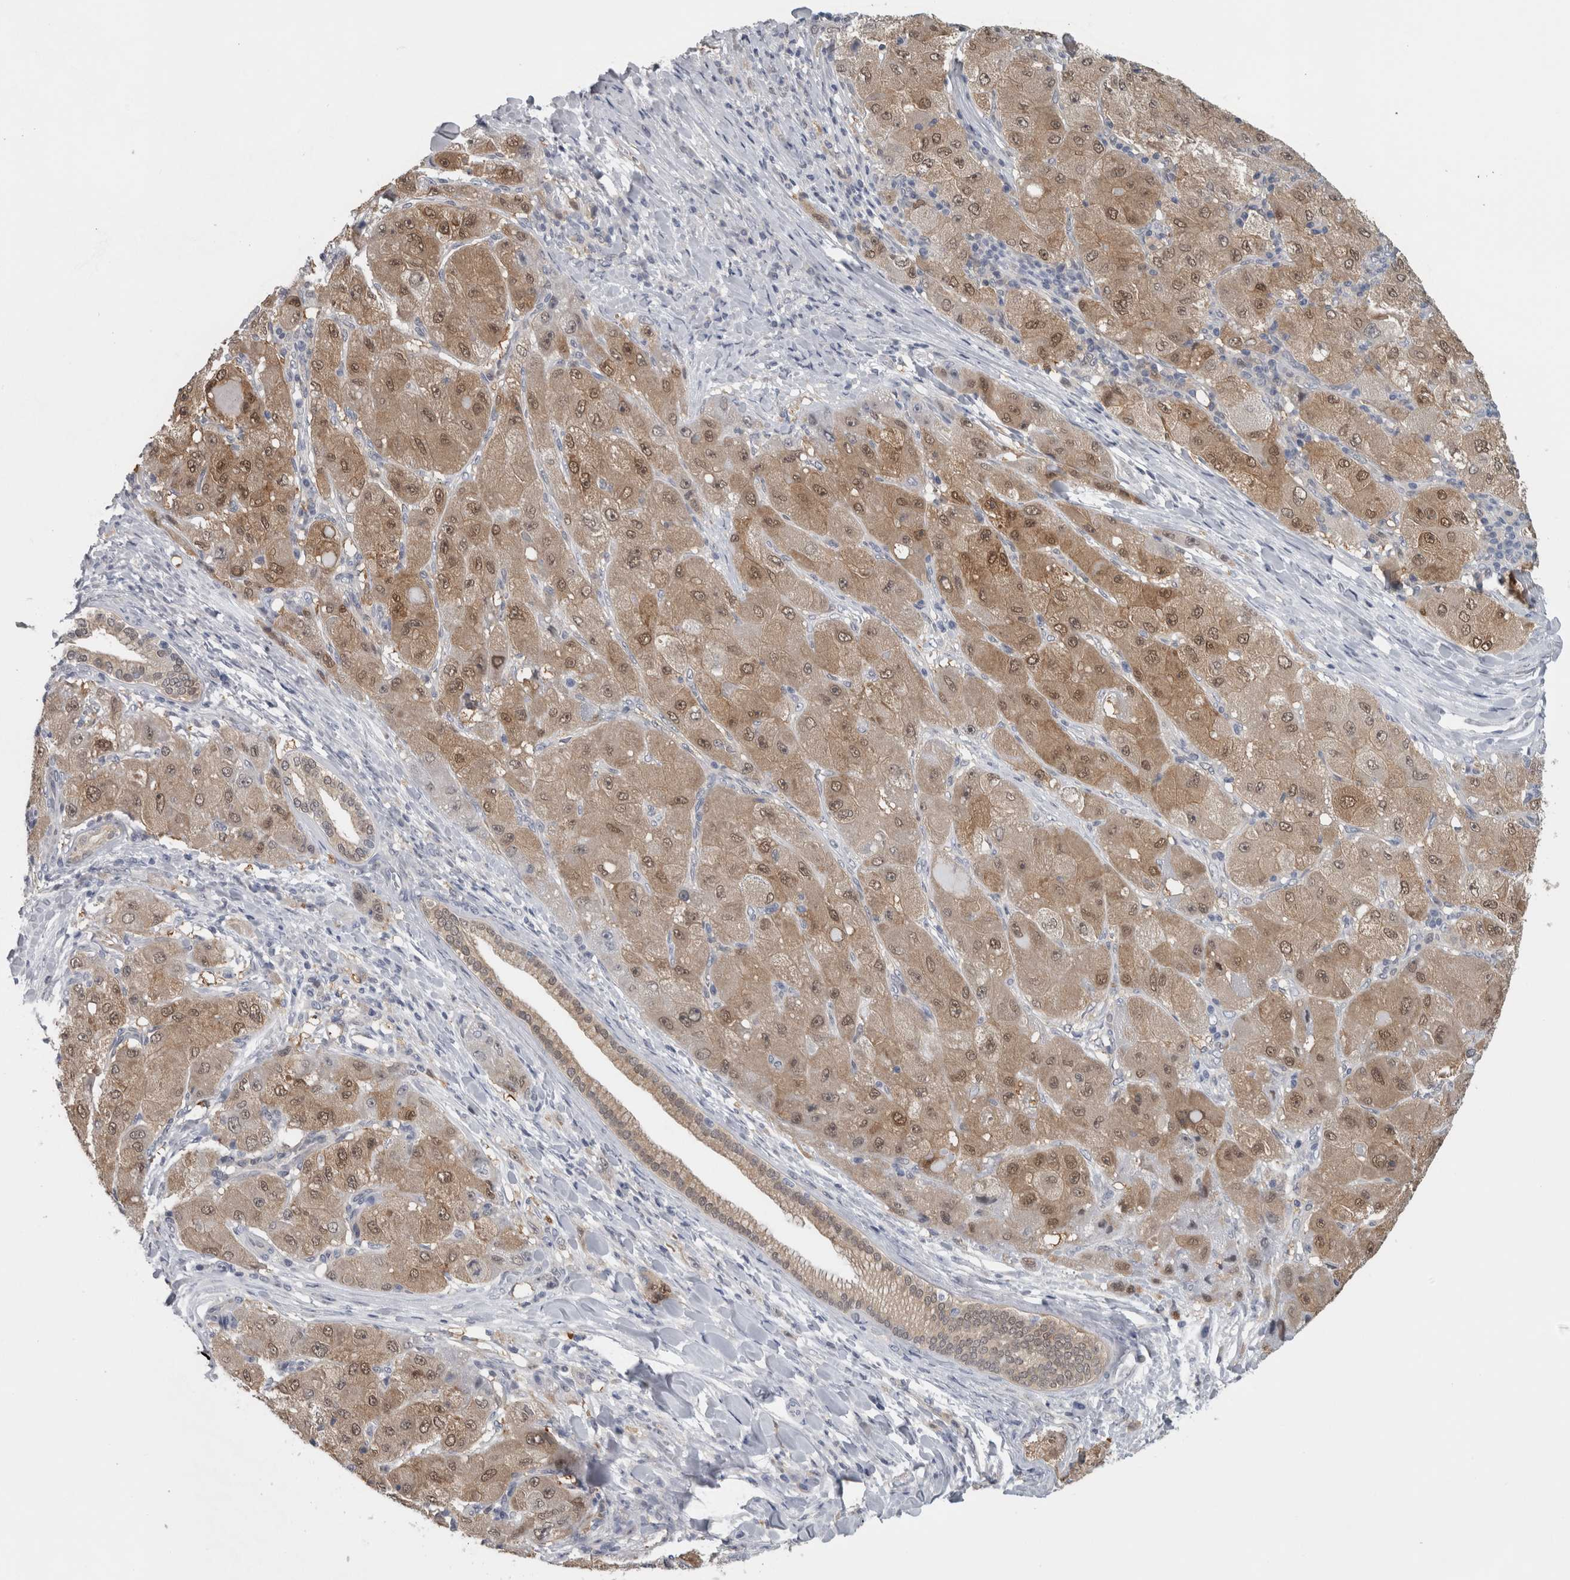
{"staining": {"intensity": "moderate", "quantity": ">75%", "location": "cytoplasmic/membranous,nuclear"}, "tissue": "liver cancer", "cell_type": "Tumor cells", "image_type": "cancer", "snomed": [{"axis": "morphology", "description": "Carcinoma, Hepatocellular, NOS"}, {"axis": "topography", "description": "Liver"}], "caption": "High-power microscopy captured an immunohistochemistry micrograph of liver cancer, revealing moderate cytoplasmic/membranous and nuclear positivity in about >75% of tumor cells.", "gene": "NAPRT", "patient": {"sex": "male", "age": 80}}